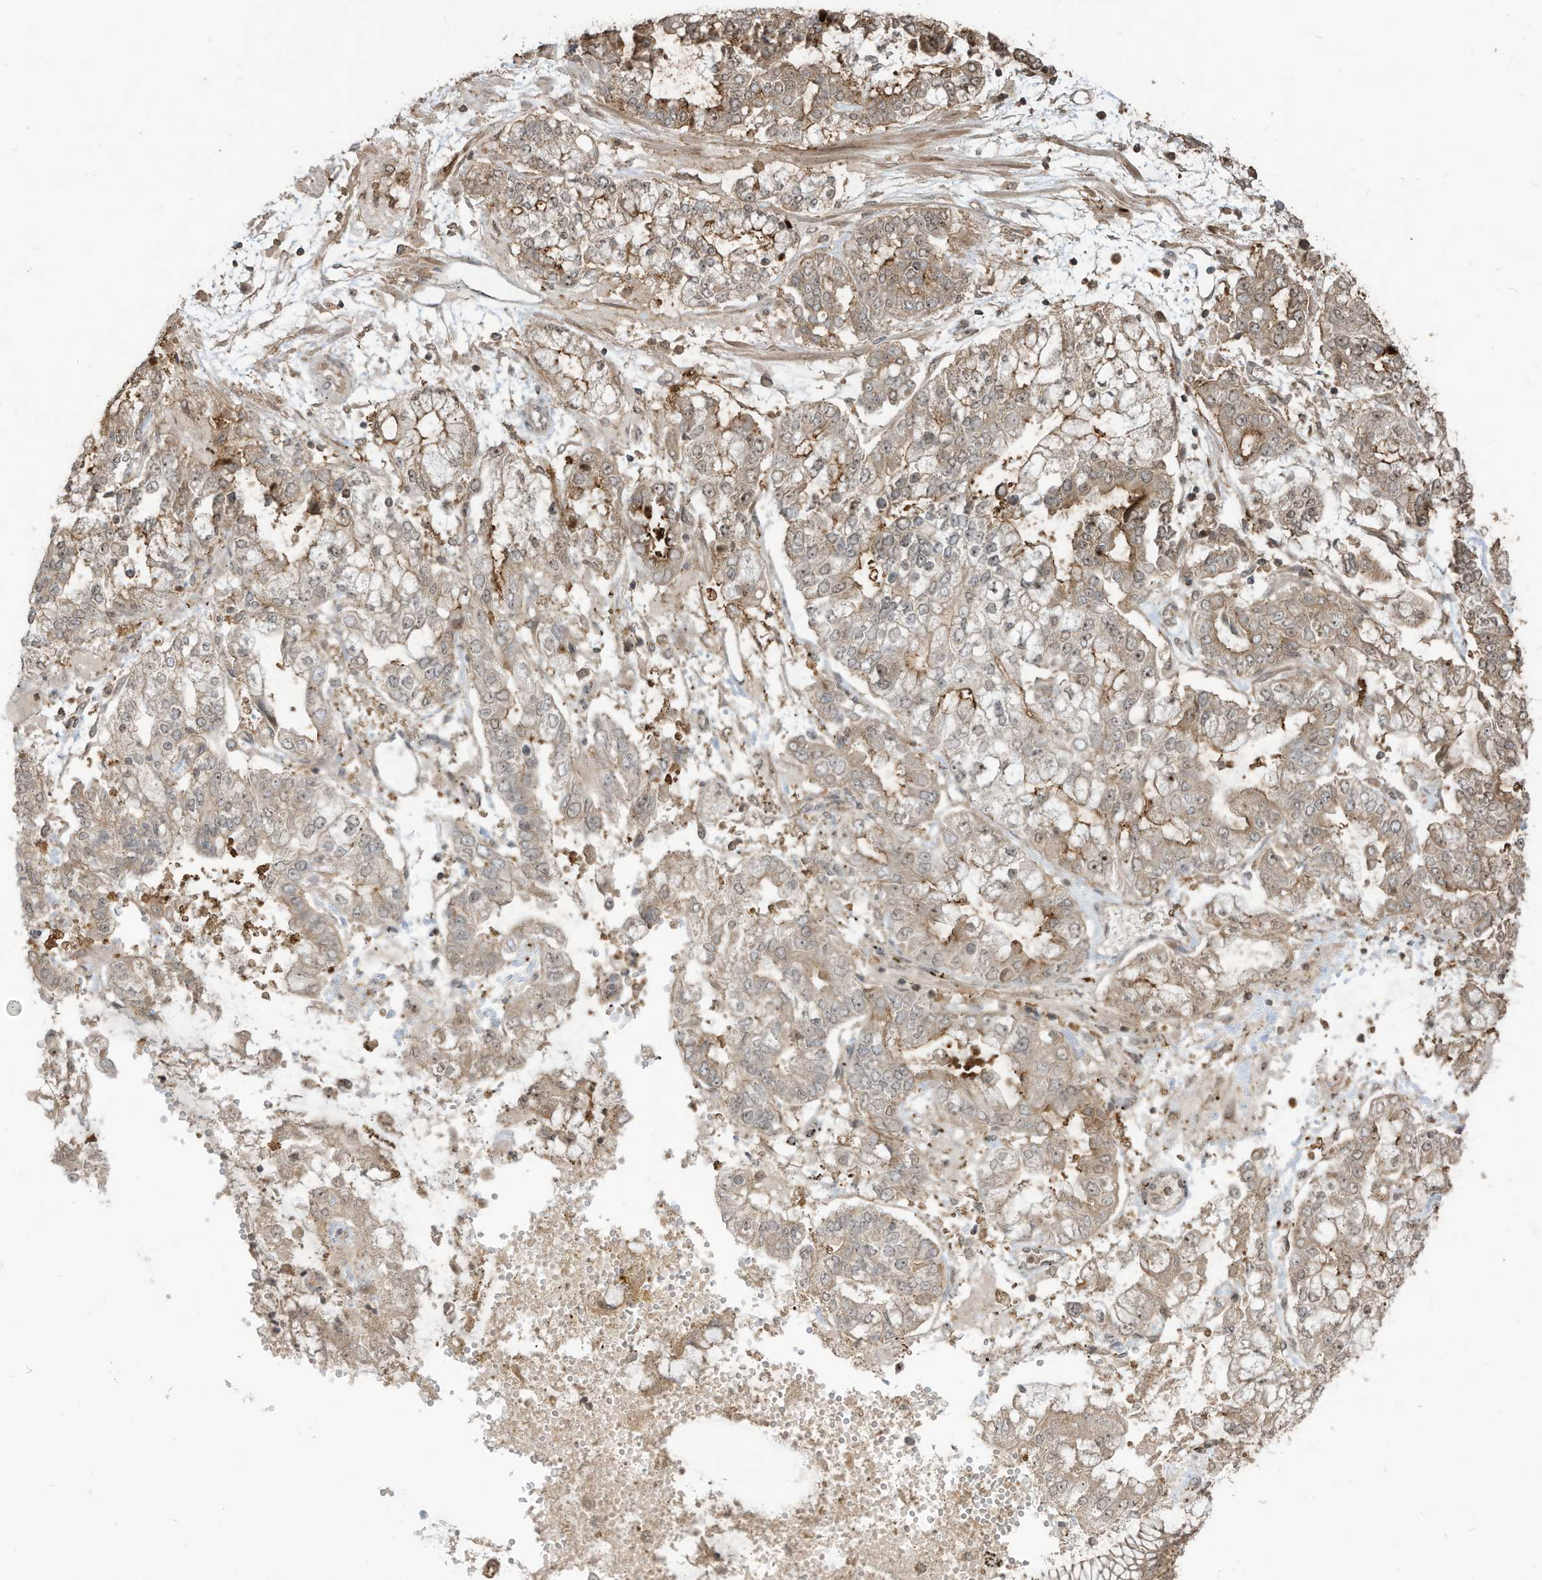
{"staining": {"intensity": "moderate", "quantity": "25%-75%", "location": "cytoplasmic/membranous"}, "tissue": "stomach cancer", "cell_type": "Tumor cells", "image_type": "cancer", "snomed": [{"axis": "morphology", "description": "Normal tissue, NOS"}, {"axis": "morphology", "description": "Adenocarcinoma, NOS"}, {"axis": "topography", "description": "Stomach, upper"}, {"axis": "topography", "description": "Stomach"}], "caption": "Stomach cancer stained with DAB immunohistochemistry displays medium levels of moderate cytoplasmic/membranous positivity in approximately 25%-75% of tumor cells. The protein is stained brown, and the nuclei are stained in blue (DAB (3,3'-diaminobenzidine) IHC with brightfield microscopy, high magnification).", "gene": "CARF", "patient": {"sex": "male", "age": 76}}